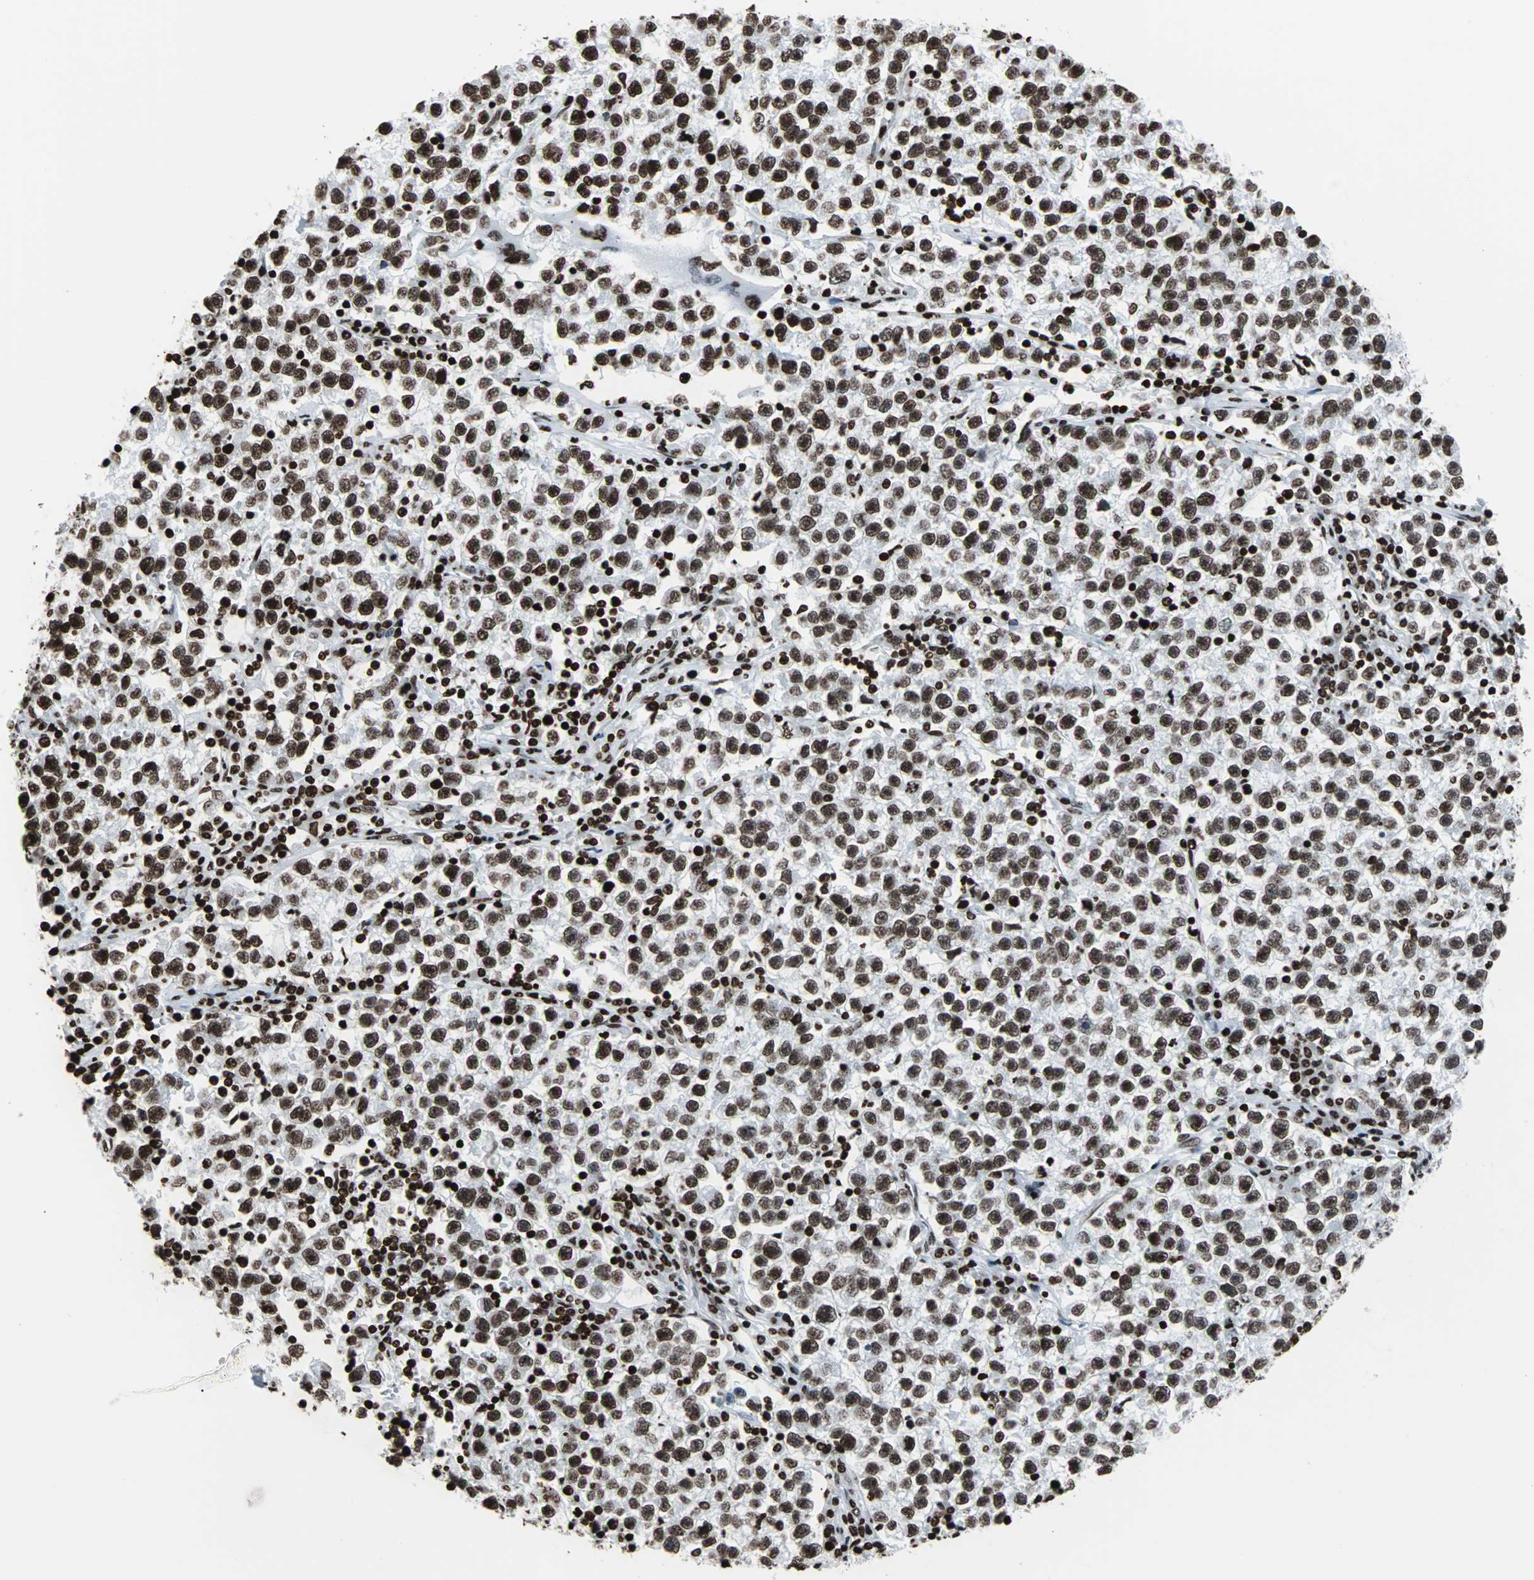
{"staining": {"intensity": "strong", "quantity": ">75%", "location": "nuclear"}, "tissue": "testis cancer", "cell_type": "Tumor cells", "image_type": "cancer", "snomed": [{"axis": "morphology", "description": "Seminoma, NOS"}, {"axis": "topography", "description": "Testis"}], "caption": "Immunohistochemical staining of seminoma (testis) displays high levels of strong nuclear protein expression in approximately >75% of tumor cells.", "gene": "H2BC18", "patient": {"sex": "male", "age": 22}}